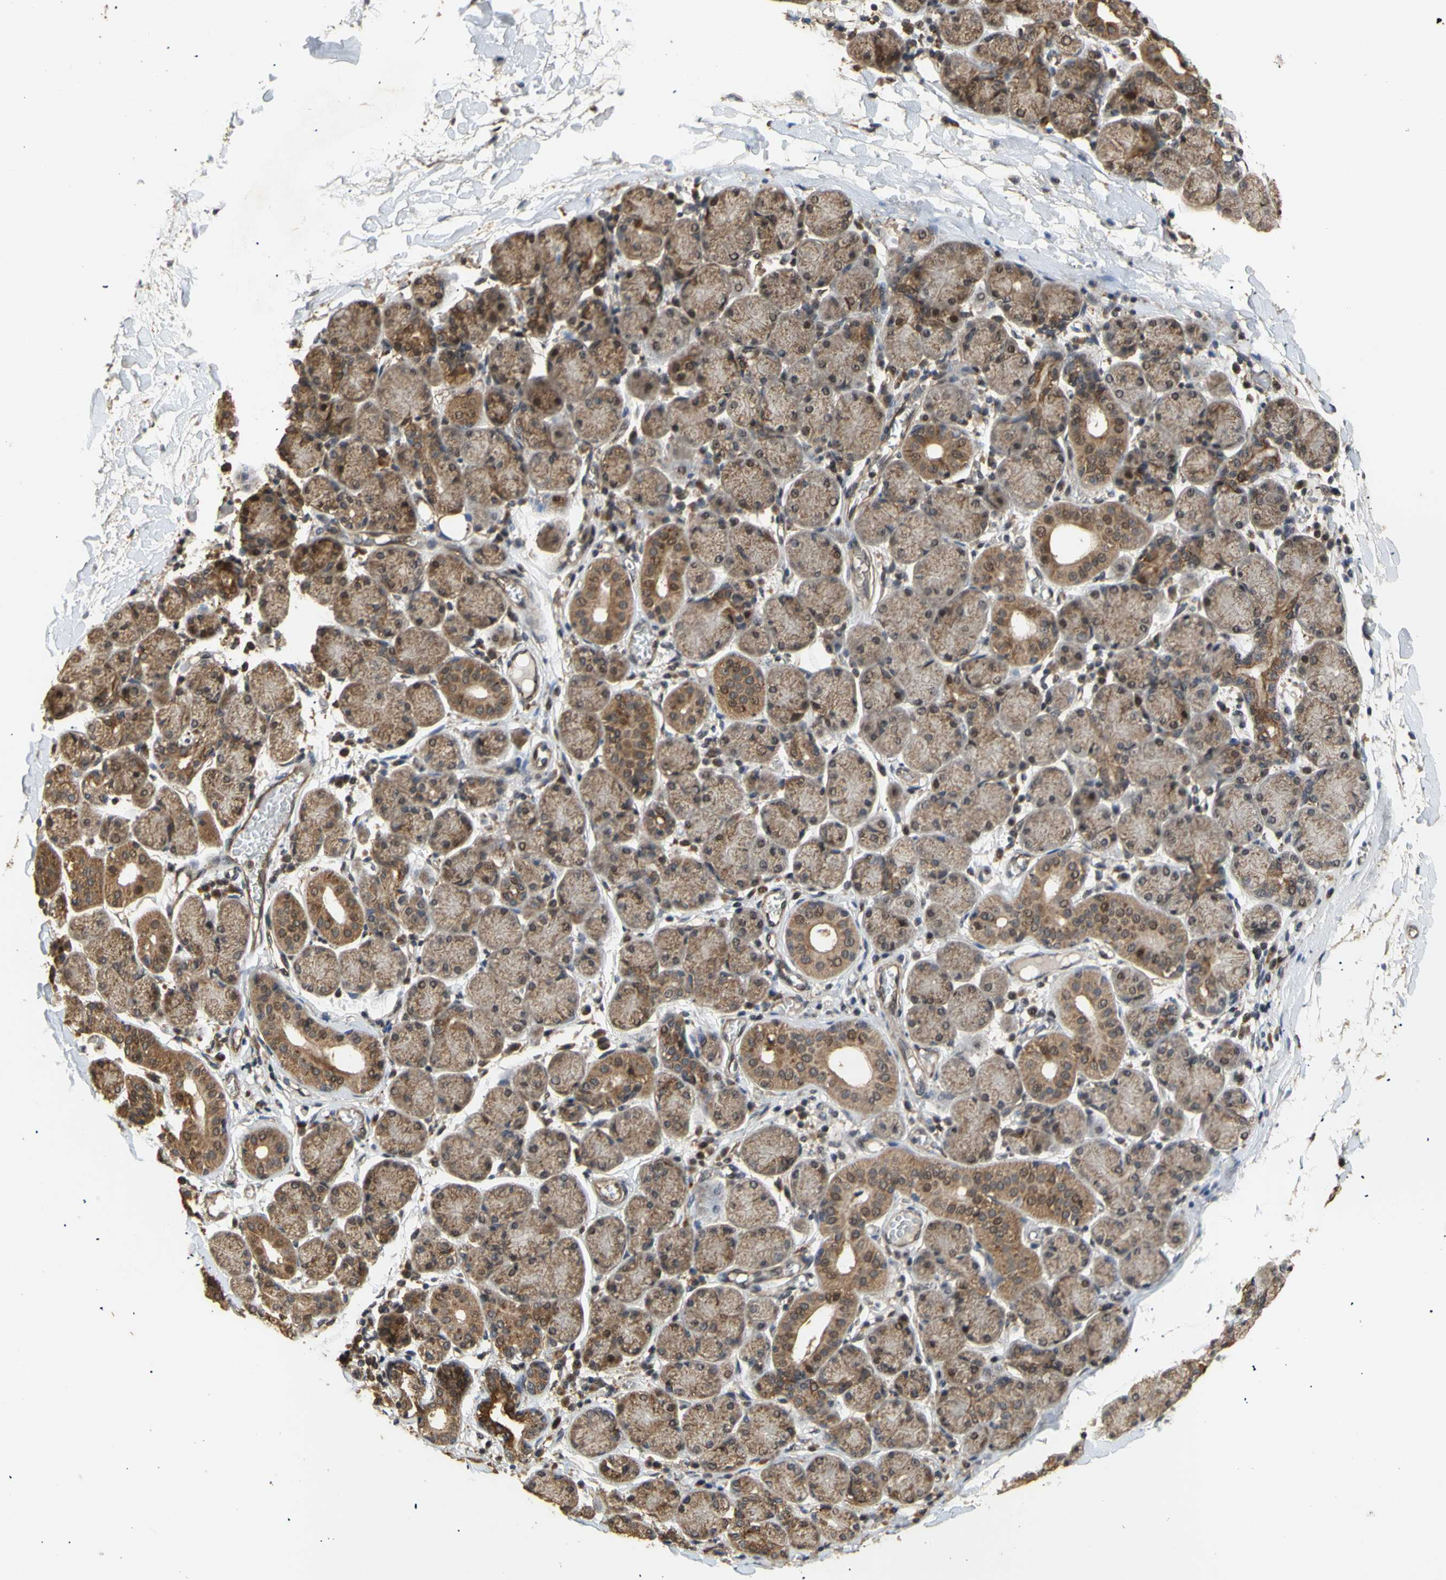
{"staining": {"intensity": "moderate", "quantity": "25%-75%", "location": "cytoplasmic/membranous,nuclear"}, "tissue": "salivary gland", "cell_type": "Glandular cells", "image_type": "normal", "snomed": [{"axis": "morphology", "description": "Normal tissue, NOS"}, {"axis": "topography", "description": "Salivary gland"}], "caption": "The immunohistochemical stain shows moderate cytoplasmic/membranous,nuclear staining in glandular cells of unremarkable salivary gland. (Stains: DAB (3,3'-diaminobenzidine) in brown, nuclei in blue, Microscopy: brightfield microscopy at high magnification).", "gene": "GTF2E2", "patient": {"sex": "female", "age": 24}}